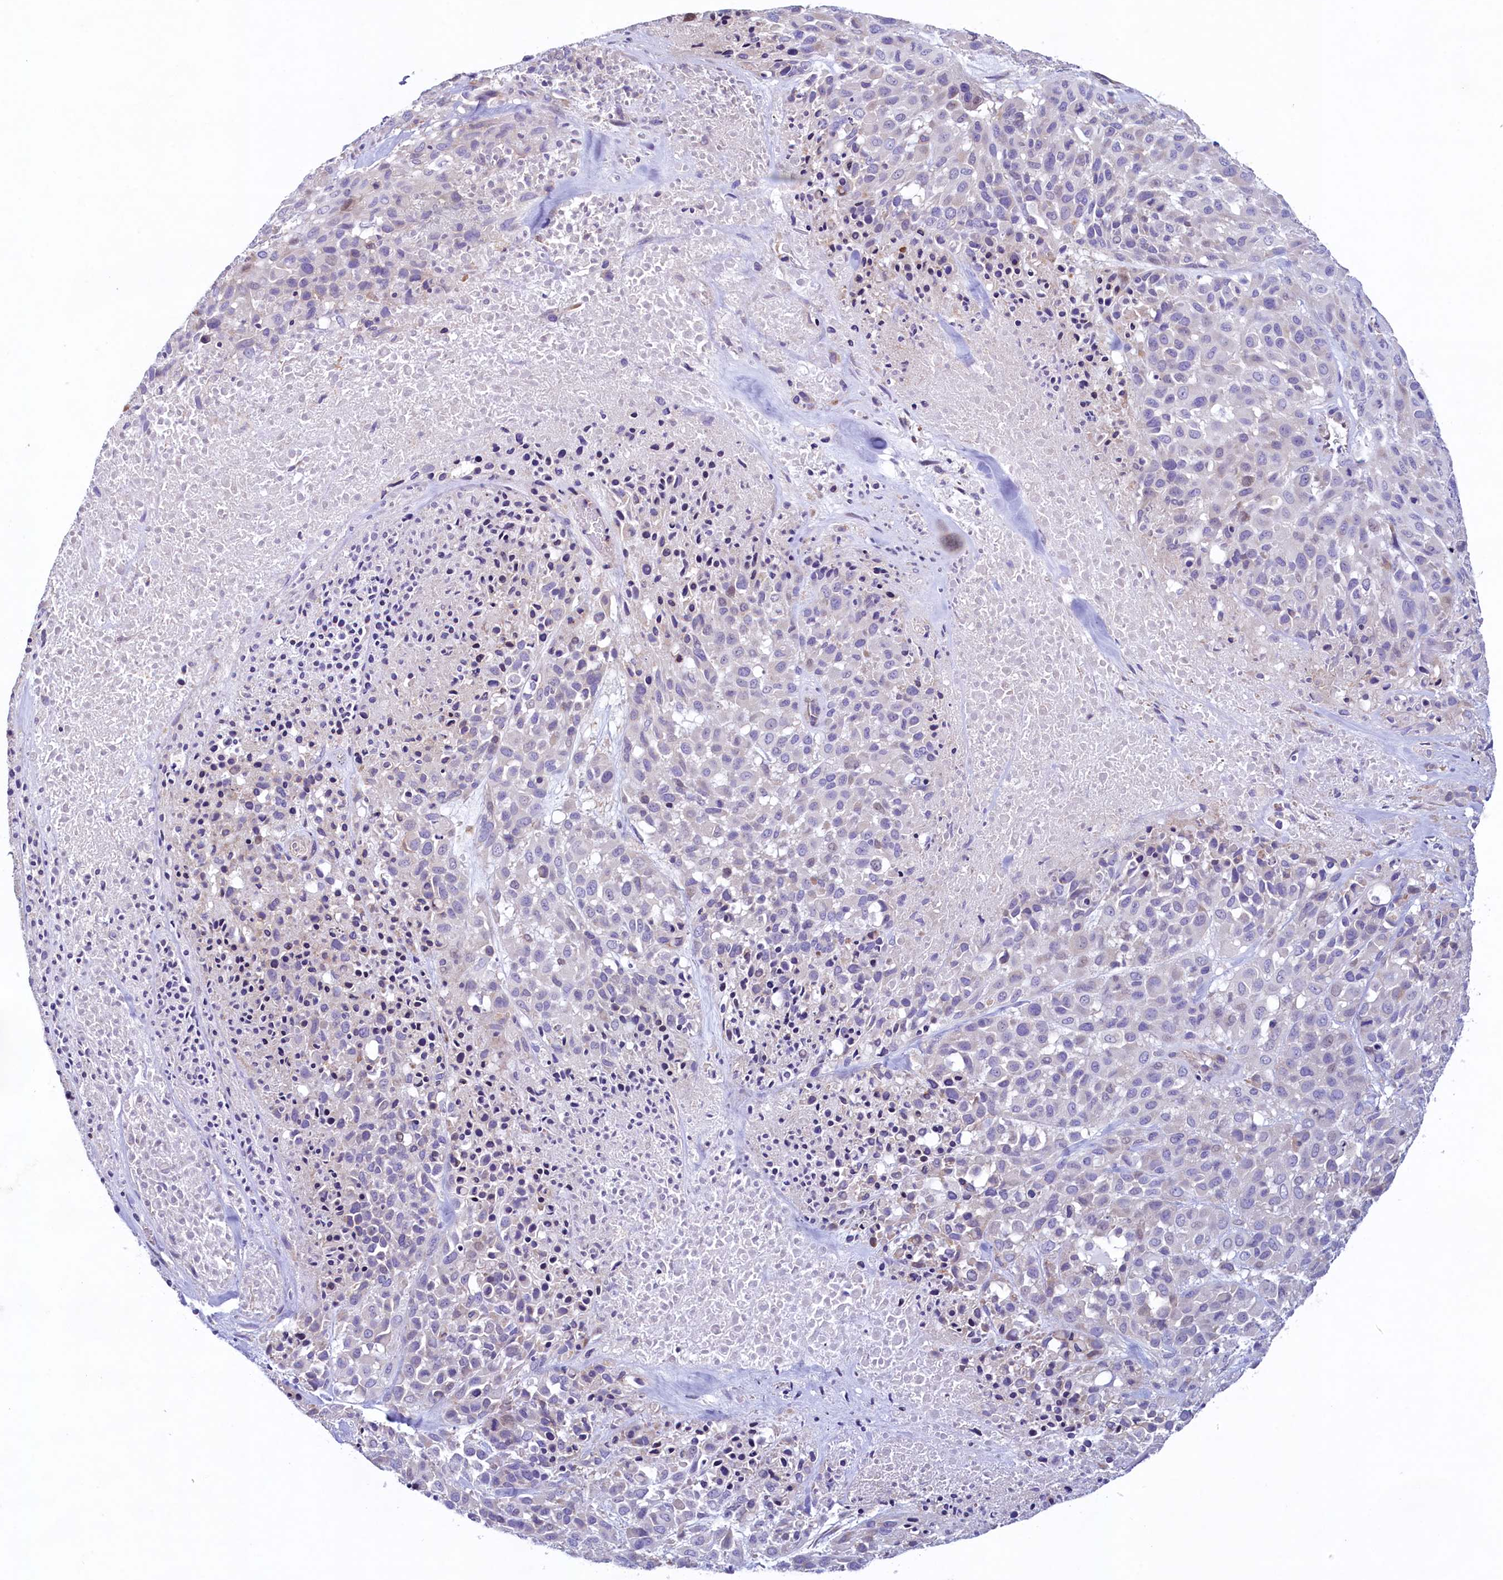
{"staining": {"intensity": "negative", "quantity": "none", "location": "none"}, "tissue": "melanoma", "cell_type": "Tumor cells", "image_type": "cancer", "snomed": [{"axis": "morphology", "description": "Malignant melanoma, Metastatic site"}, {"axis": "topography", "description": "Skin"}], "caption": "The histopathology image reveals no staining of tumor cells in melanoma.", "gene": "KRBOX5", "patient": {"sex": "female", "age": 81}}